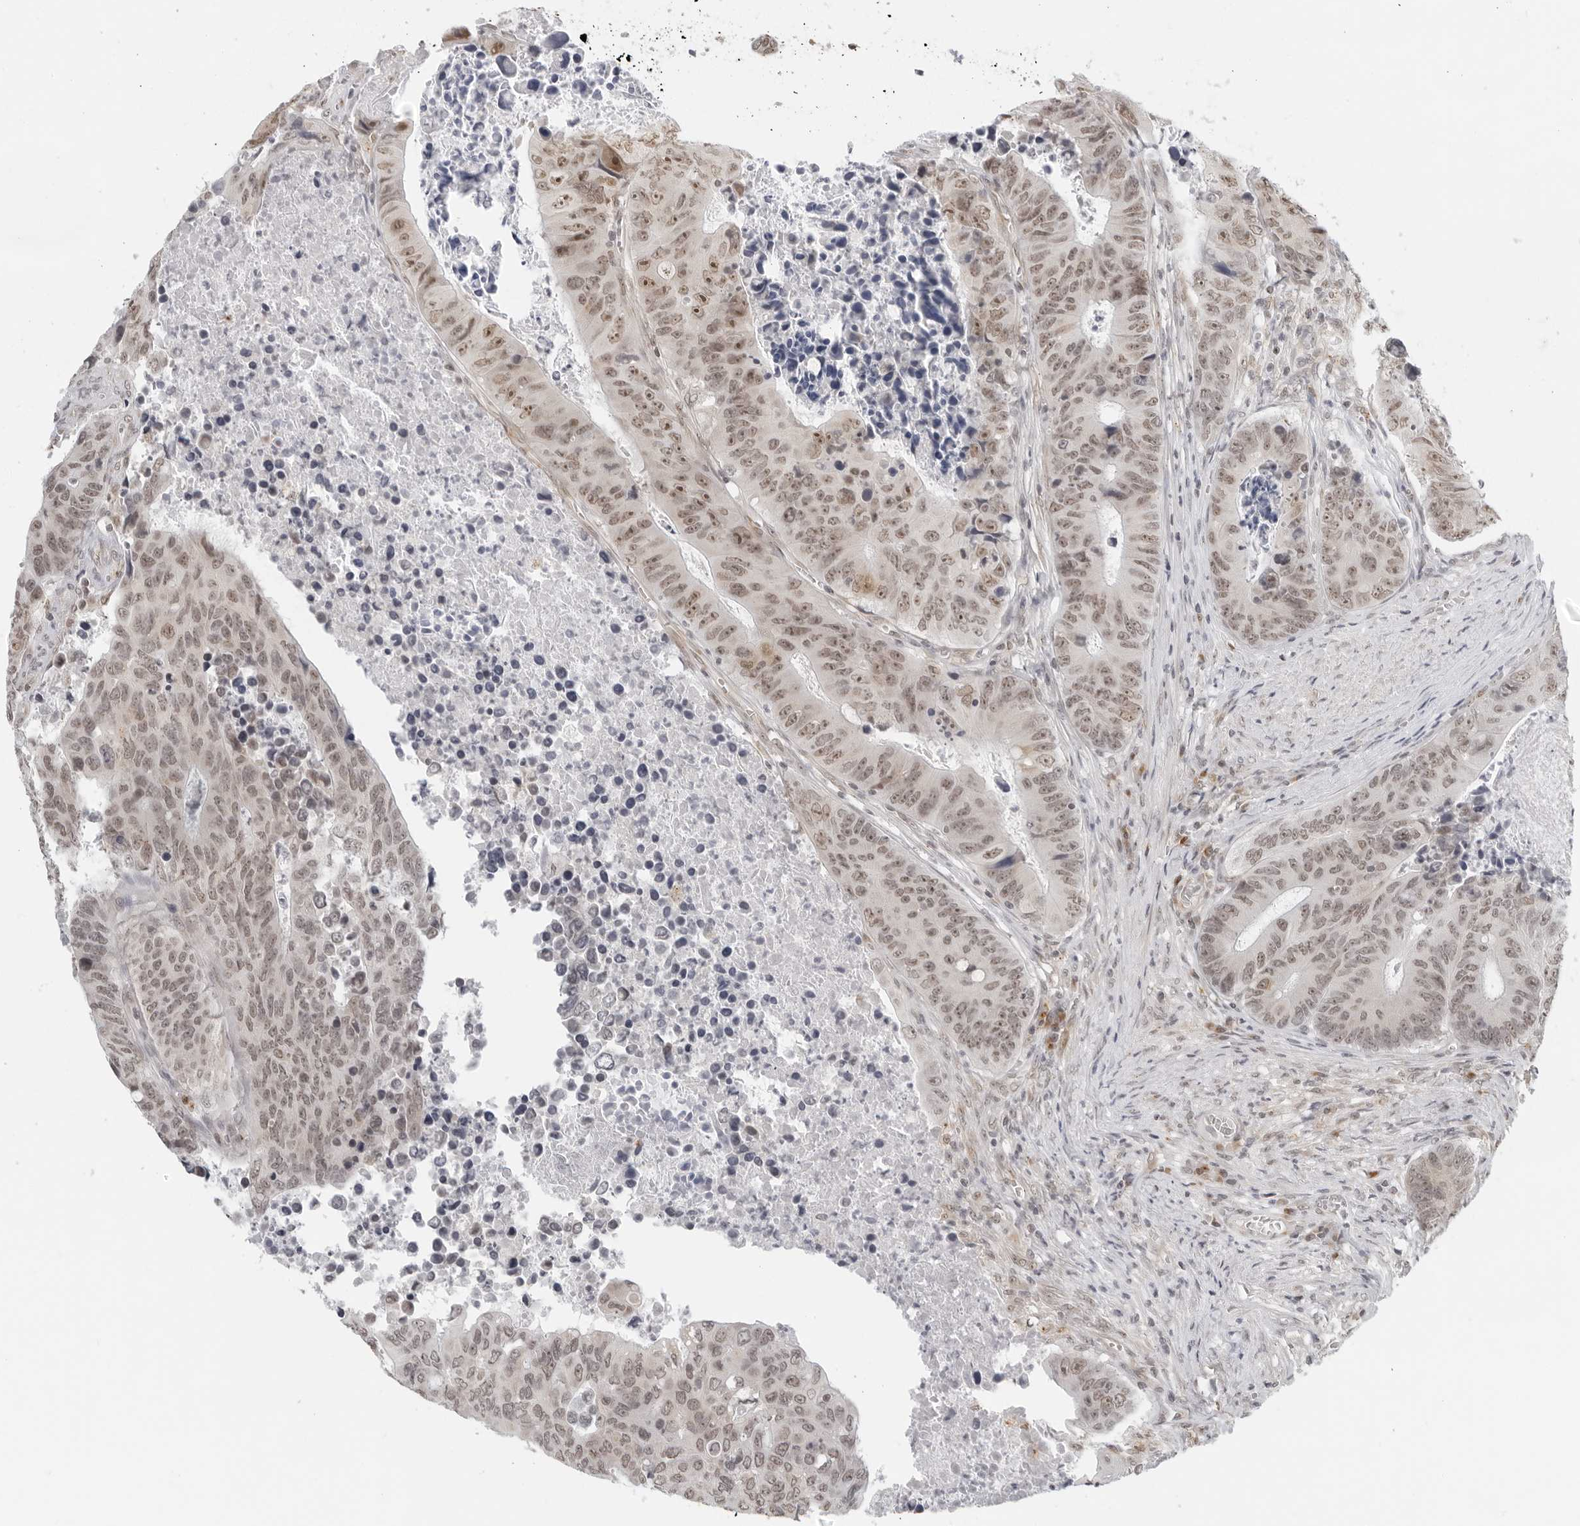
{"staining": {"intensity": "moderate", "quantity": ">75%", "location": "nuclear"}, "tissue": "colorectal cancer", "cell_type": "Tumor cells", "image_type": "cancer", "snomed": [{"axis": "morphology", "description": "Adenocarcinoma, NOS"}, {"axis": "topography", "description": "Colon"}], "caption": "A micrograph of human colorectal adenocarcinoma stained for a protein displays moderate nuclear brown staining in tumor cells.", "gene": "TOX4", "patient": {"sex": "male", "age": 87}}